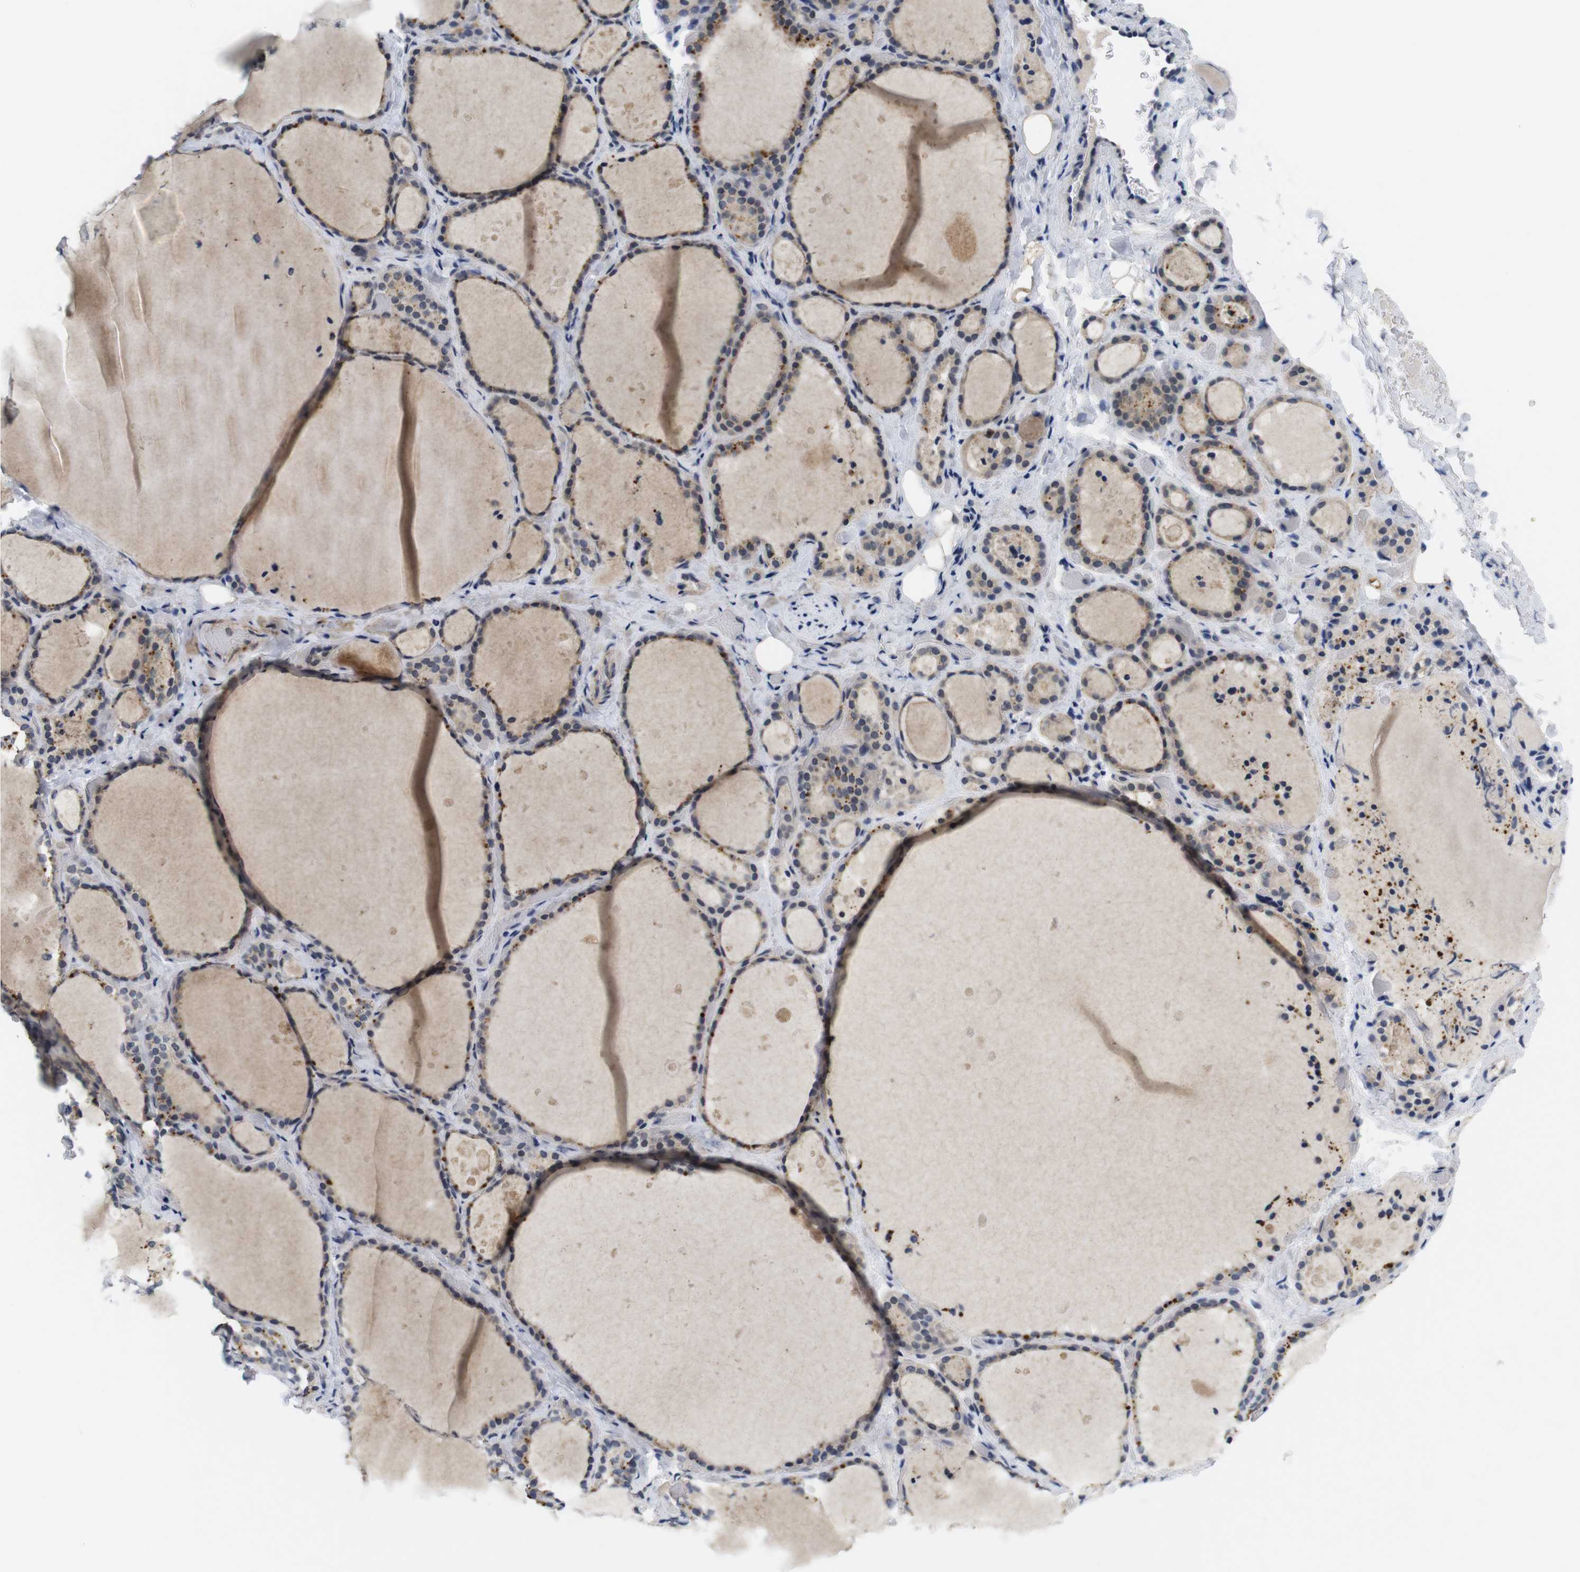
{"staining": {"intensity": "moderate", "quantity": ">75%", "location": "cytoplasmic/membranous"}, "tissue": "thyroid gland", "cell_type": "Glandular cells", "image_type": "normal", "snomed": [{"axis": "morphology", "description": "Normal tissue, NOS"}, {"axis": "topography", "description": "Thyroid gland"}], "caption": "Brown immunohistochemical staining in unremarkable thyroid gland reveals moderate cytoplasmic/membranous staining in approximately >75% of glandular cells.", "gene": "SKP2", "patient": {"sex": "female", "age": 44}}